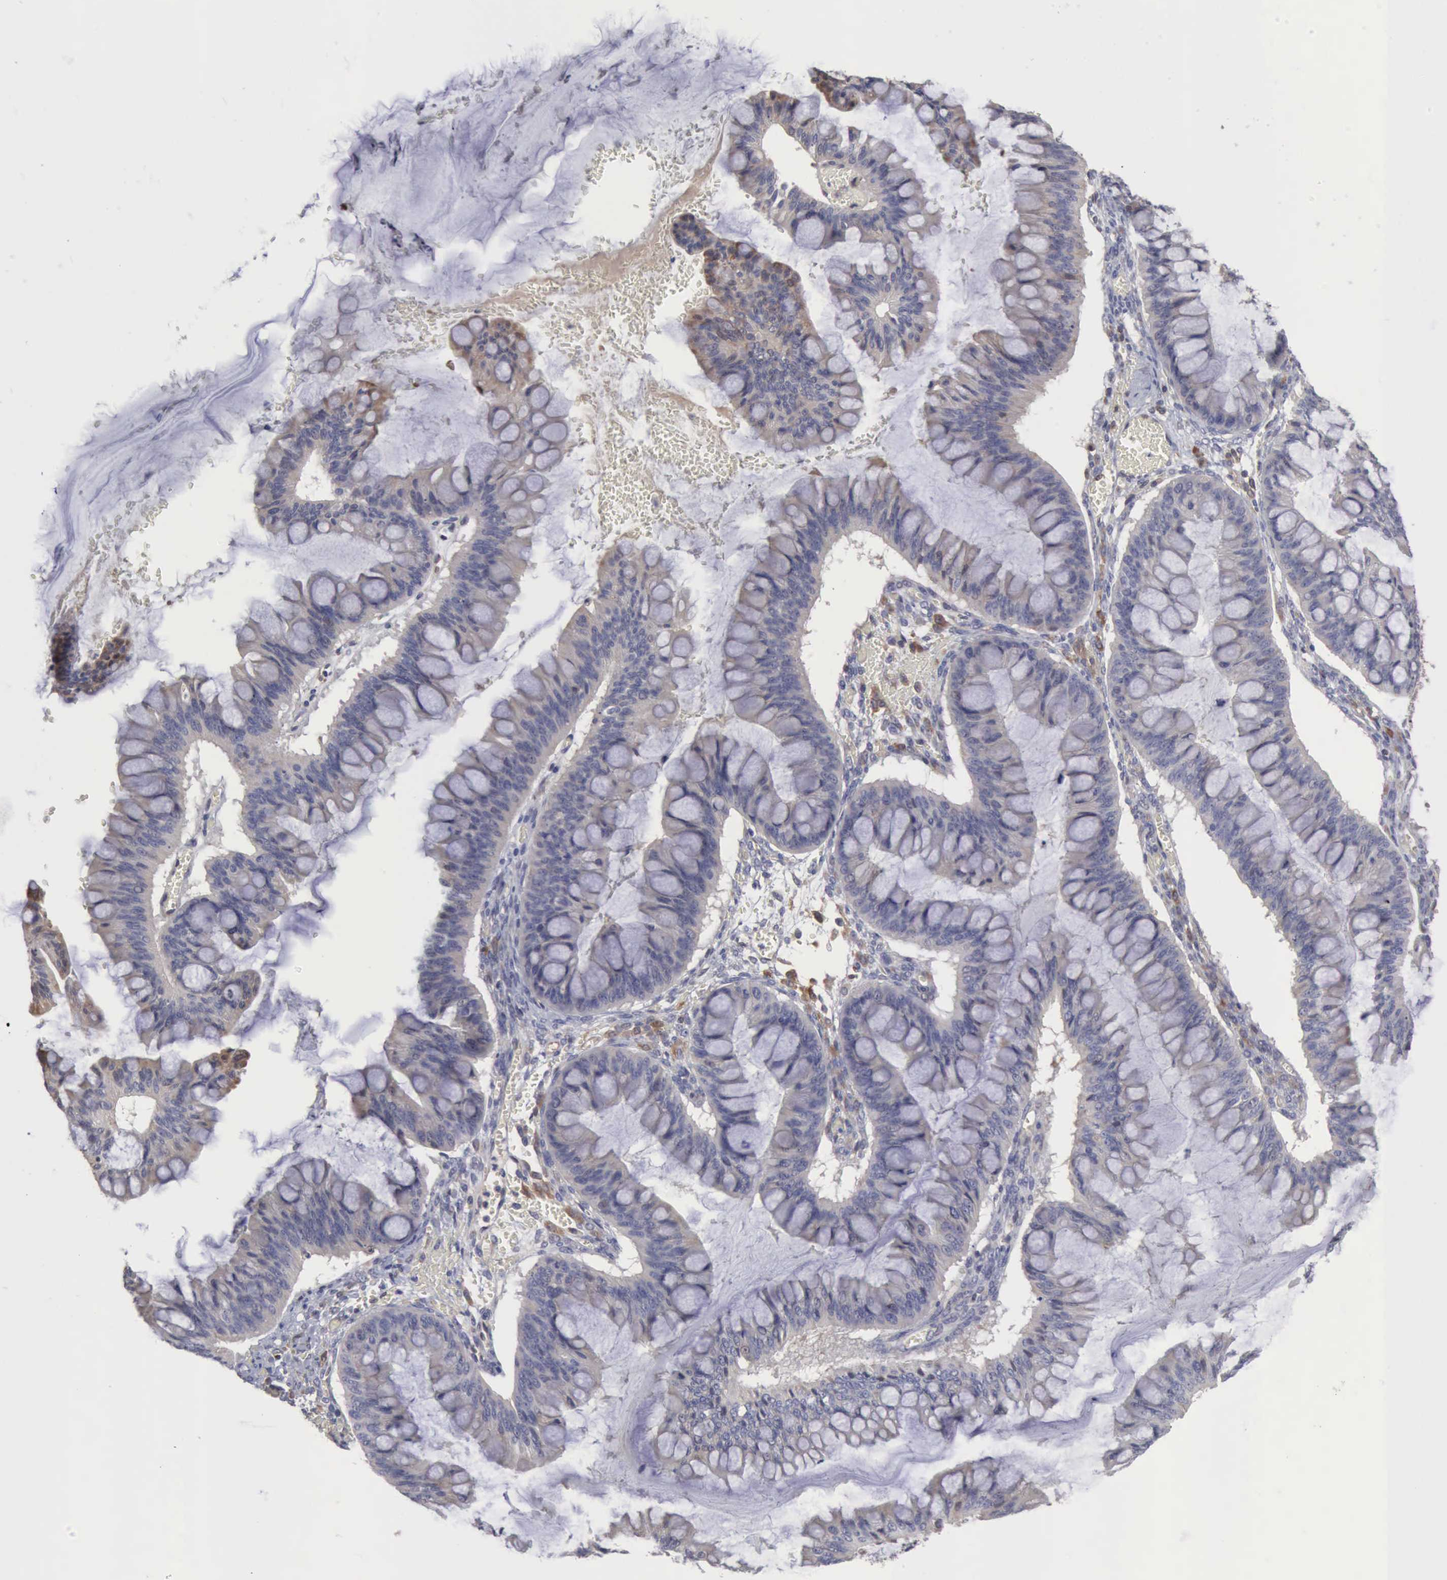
{"staining": {"intensity": "weak", "quantity": "25%-75%", "location": "cytoplasmic/membranous"}, "tissue": "ovarian cancer", "cell_type": "Tumor cells", "image_type": "cancer", "snomed": [{"axis": "morphology", "description": "Cystadenocarcinoma, mucinous, NOS"}, {"axis": "topography", "description": "Ovary"}], "caption": "DAB immunohistochemical staining of ovarian mucinous cystadenocarcinoma demonstrates weak cytoplasmic/membranous protein staining in about 25%-75% of tumor cells. The staining was performed using DAB (3,3'-diaminobenzidine) to visualize the protein expression in brown, while the nuclei were stained in blue with hematoxylin (Magnification: 20x).", "gene": "APOL2", "patient": {"sex": "female", "age": 73}}